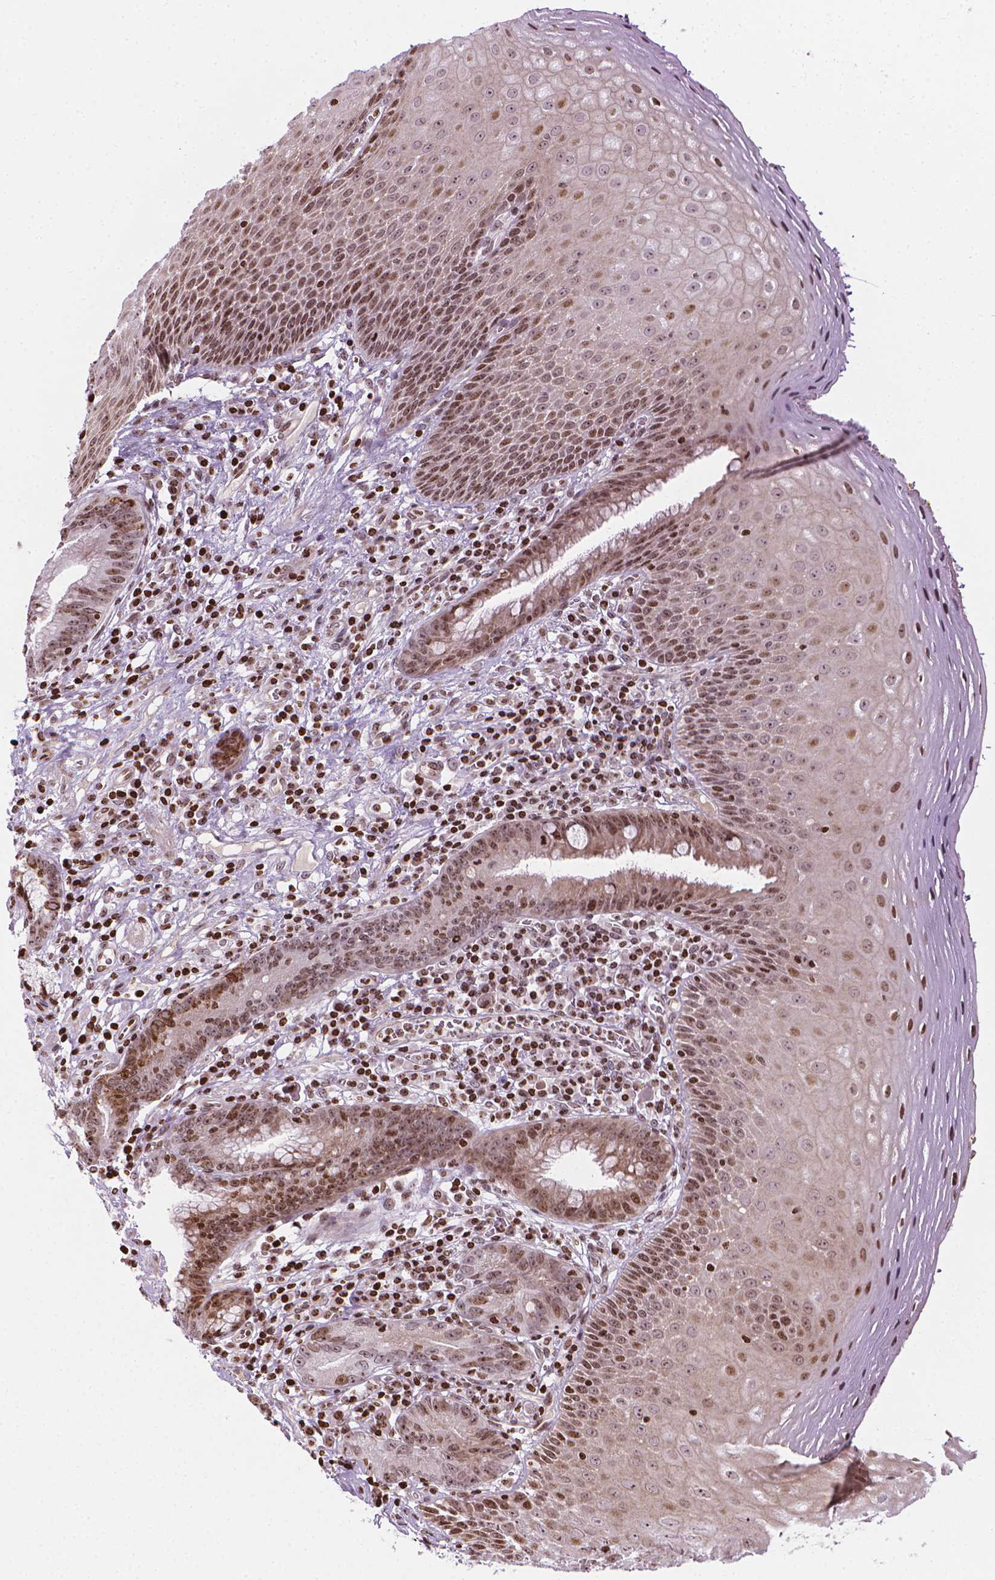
{"staining": {"intensity": "moderate", "quantity": ">75%", "location": "nuclear"}, "tissue": "esophagus", "cell_type": "Squamous epithelial cells", "image_type": "normal", "snomed": [{"axis": "morphology", "description": "Normal tissue, NOS"}, {"axis": "topography", "description": "Esophagus"}], "caption": "Immunohistochemical staining of benign esophagus demonstrates medium levels of moderate nuclear expression in approximately >75% of squamous epithelial cells. The staining was performed using DAB to visualize the protein expression in brown, while the nuclei were stained in blue with hematoxylin (Magnification: 20x).", "gene": "PIP4K2A", "patient": {"sex": "female", "age": 68}}